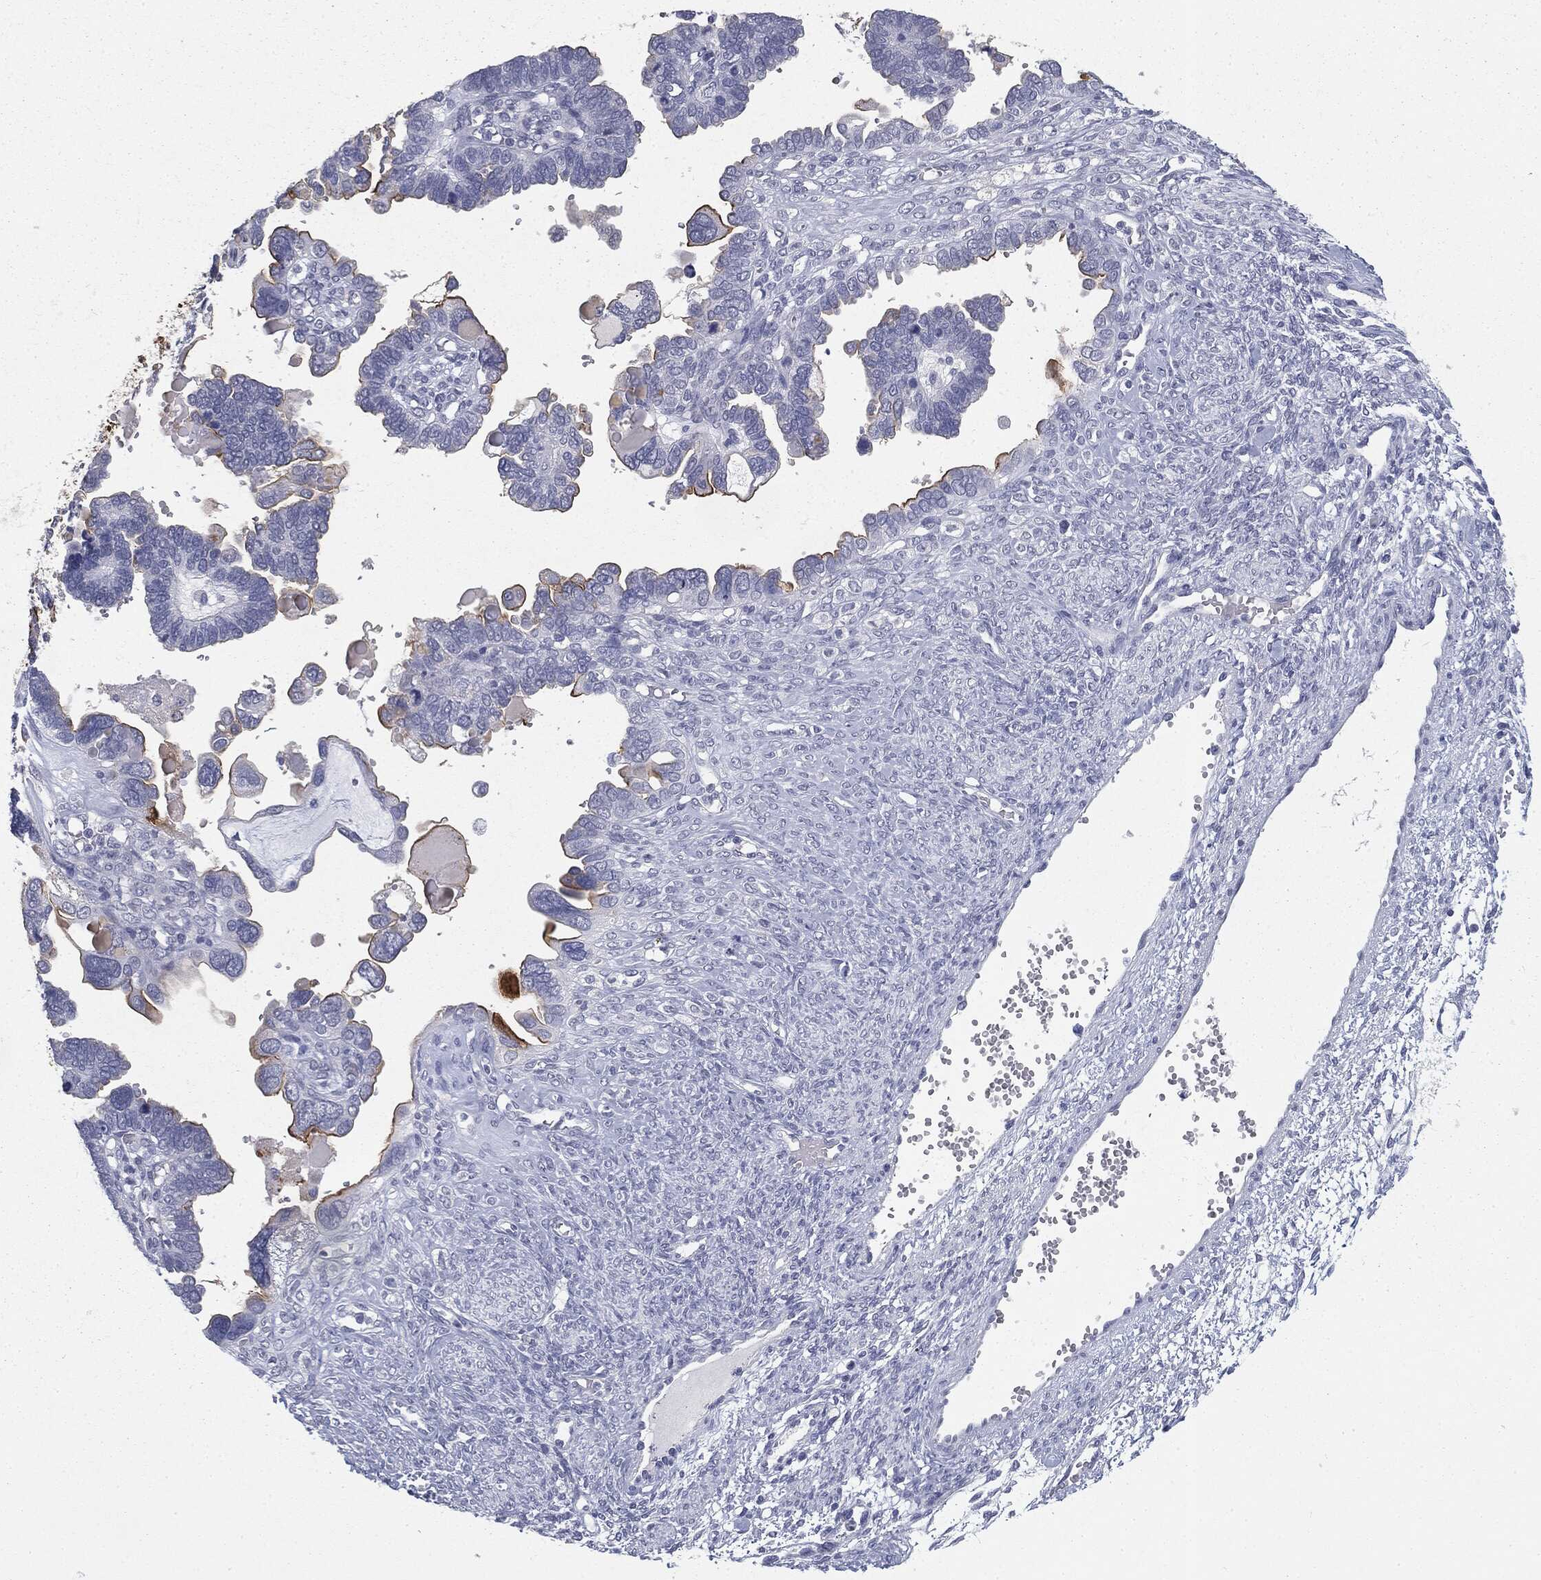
{"staining": {"intensity": "strong", "quantity": "<25%", "location": "cytoplasmic/membranous"}, "tissue": "ovarian cancer", "cell_type": "Tumor cells", "image_type": "cancer", "snomed": [{"axis": "morphology", "description": "Cystadenocarcinoma, serous, NOS"}, {"axis": "topography", "description": "Ovary"}], "caption": "Ovarian cancer stained with DAB immunohistochemistry (IHC) displays medium levels of strong cytoplasmic/membranous expression in approximately <25% of tumor cells. The protein is stained brown, and the nuclei are stained in blue (DAB (3,3'-diaminobenzidine) IHC with brightfield microscopy, high magnification).", "gene": "MUC1", "patient": {"sex": "female", "age": 51}}